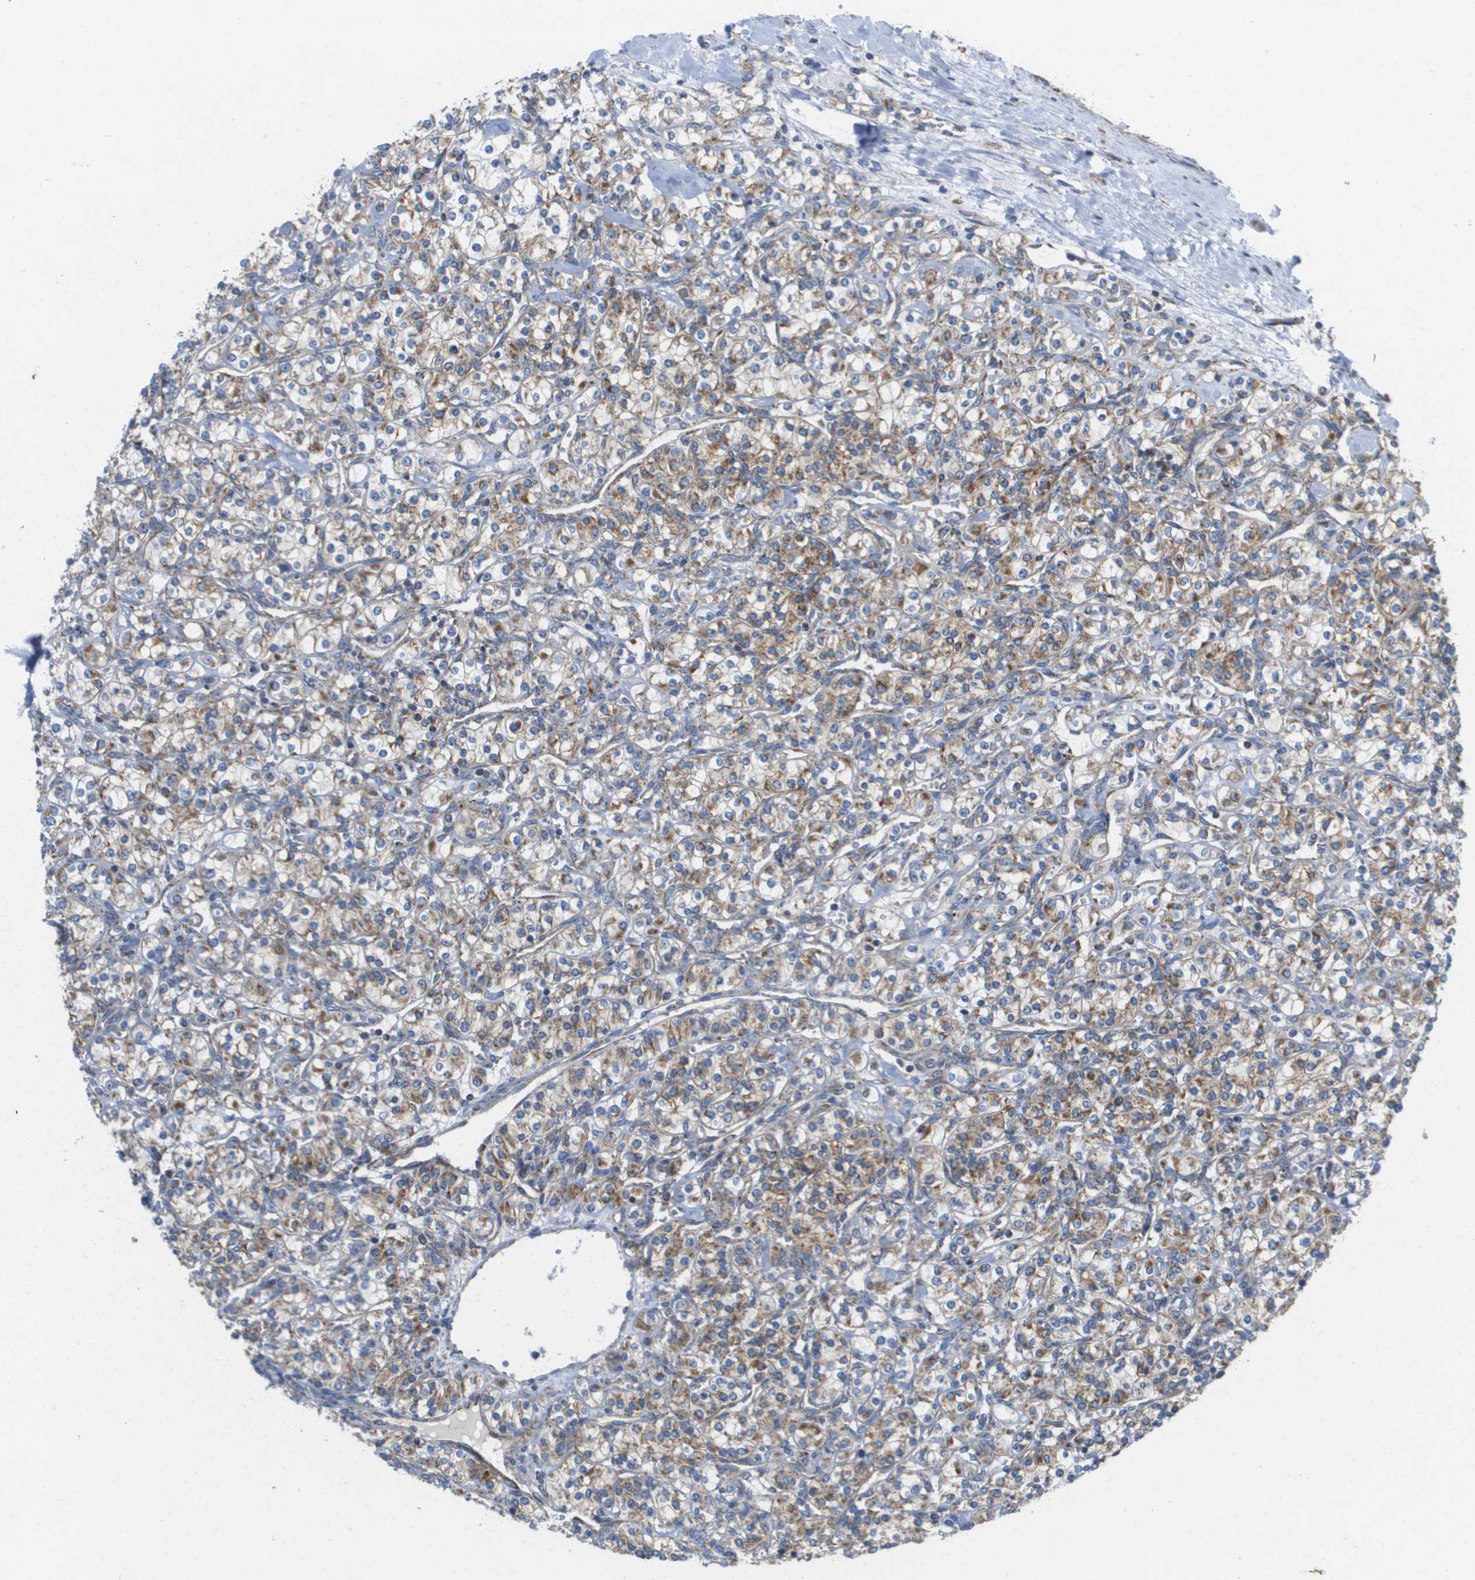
{"staining": {"intensity": "moderate", "quantity": "25%-75%", "location": "cytoplasmic/membranous"}, "tissue": "renal cancer", "cell_type": "Tumor cells", "image_type": "cancer", "snomed": [{"axis": "morphology", "description": "Adenocarcinoma, NOS"}, {"axis": "topography", "description": "Kidney"}], "caption": "There is medium levels of moderate cytoplasmic/membranous expression in tumor cells of renal cancer (adenocarcinoma), as demonstrated by immunohistochemical staining (brown color).", "gene": "FIS1", "patient": {"sex": "male", "age": 77}}